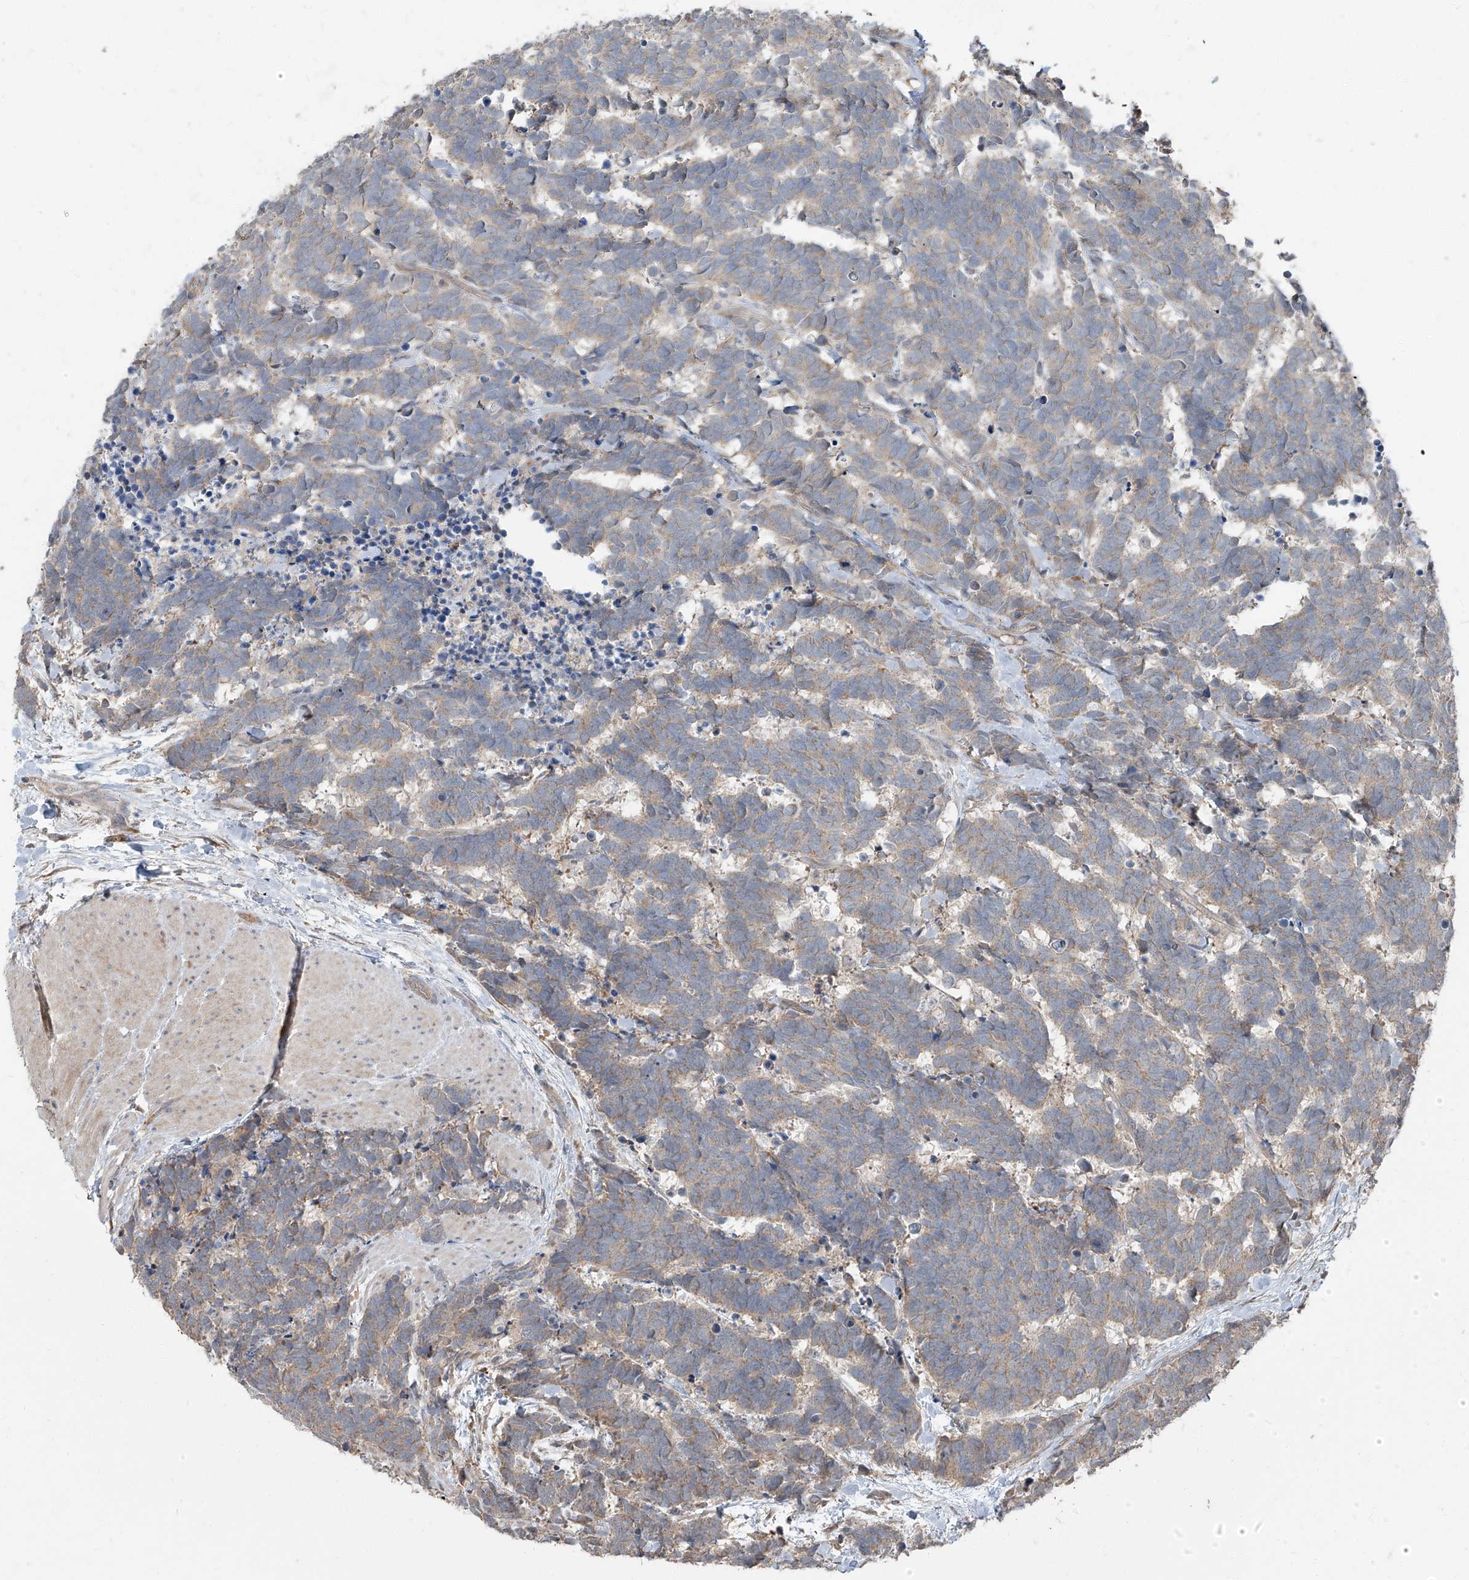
{"staining": {"intensity": "weak", "quantity": ">75%", "location": "cytoplasmic/membranous"}, "tissue": "carcinoid", "cell_type": "Tumor cells", "image_type": "cancer", "snomed": [{"axis": "morphology", "description": "Carcinoma, NOS"}, {"axis": "morphology", "description": "Carcinoid, malignant, NOS"}, {"axis": "topography", "description": "Urinary bladder"}], "caption": "A histopathology image of human carcinoid stained for a protein reveals weak cytoplasmic/membranous brown staining in tumor cells.", "gene": "CCN1", "patient": {"sex": "male", "age": 57}}